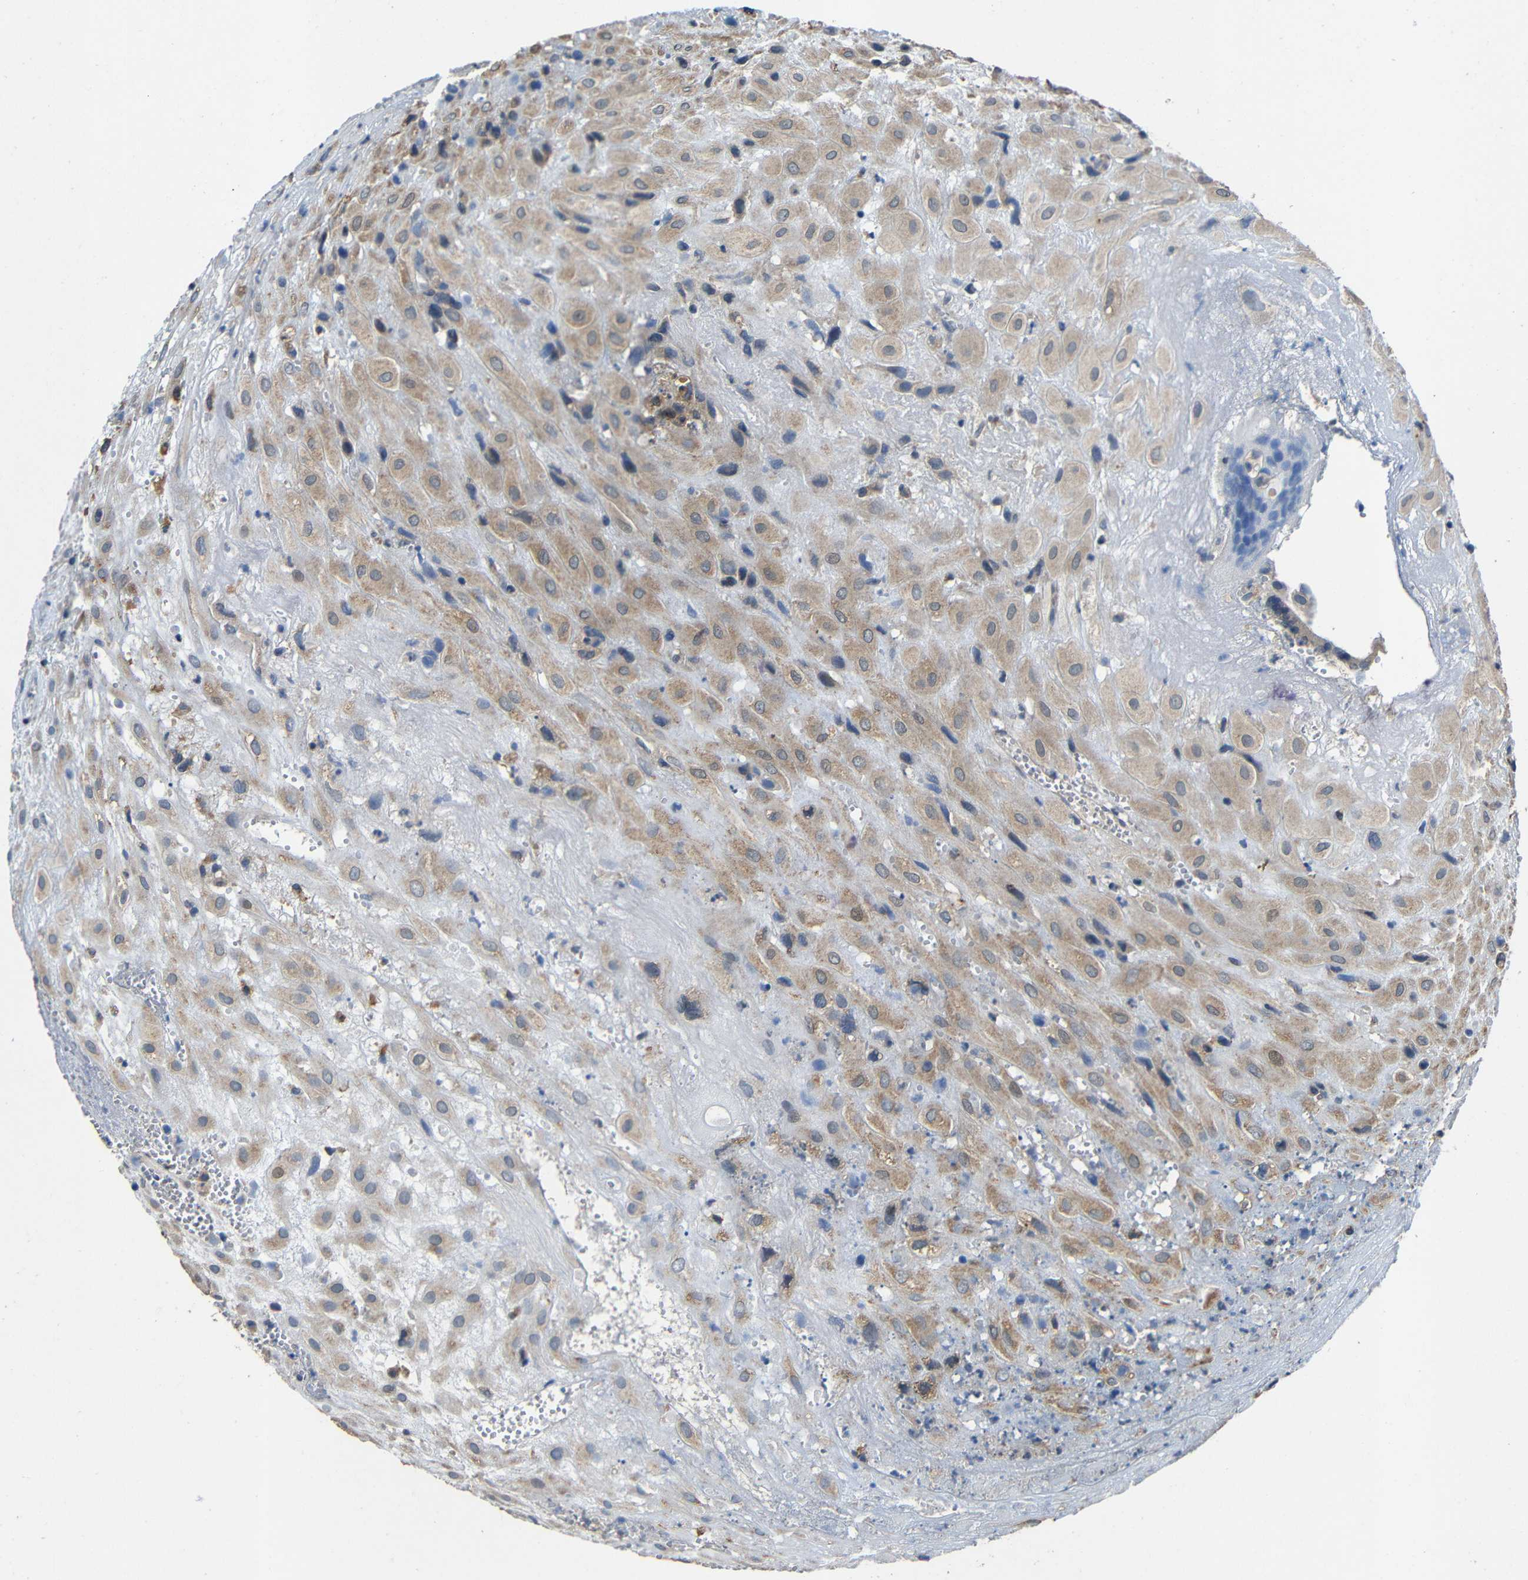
{"staining": {"intensity": "moderate", "quantity": ">75%", "location": "cytoplasmic/membranous"}, "tissue": "placenta", "cell_type": "Decidual cells", "image_type": "normal", "snomed": [{"axis": "morphology", "description": "Normal tissue, NOS"}, {"axis": "topography", "description": "Placenta"}], "caption": "A medium amount of moderate cytoplasmic/membranous expression is seen in approximately >75% of decidual cells in normal placenta.", "gene": "C6orf89", "patient": {"sex": "female", "age": 18}}